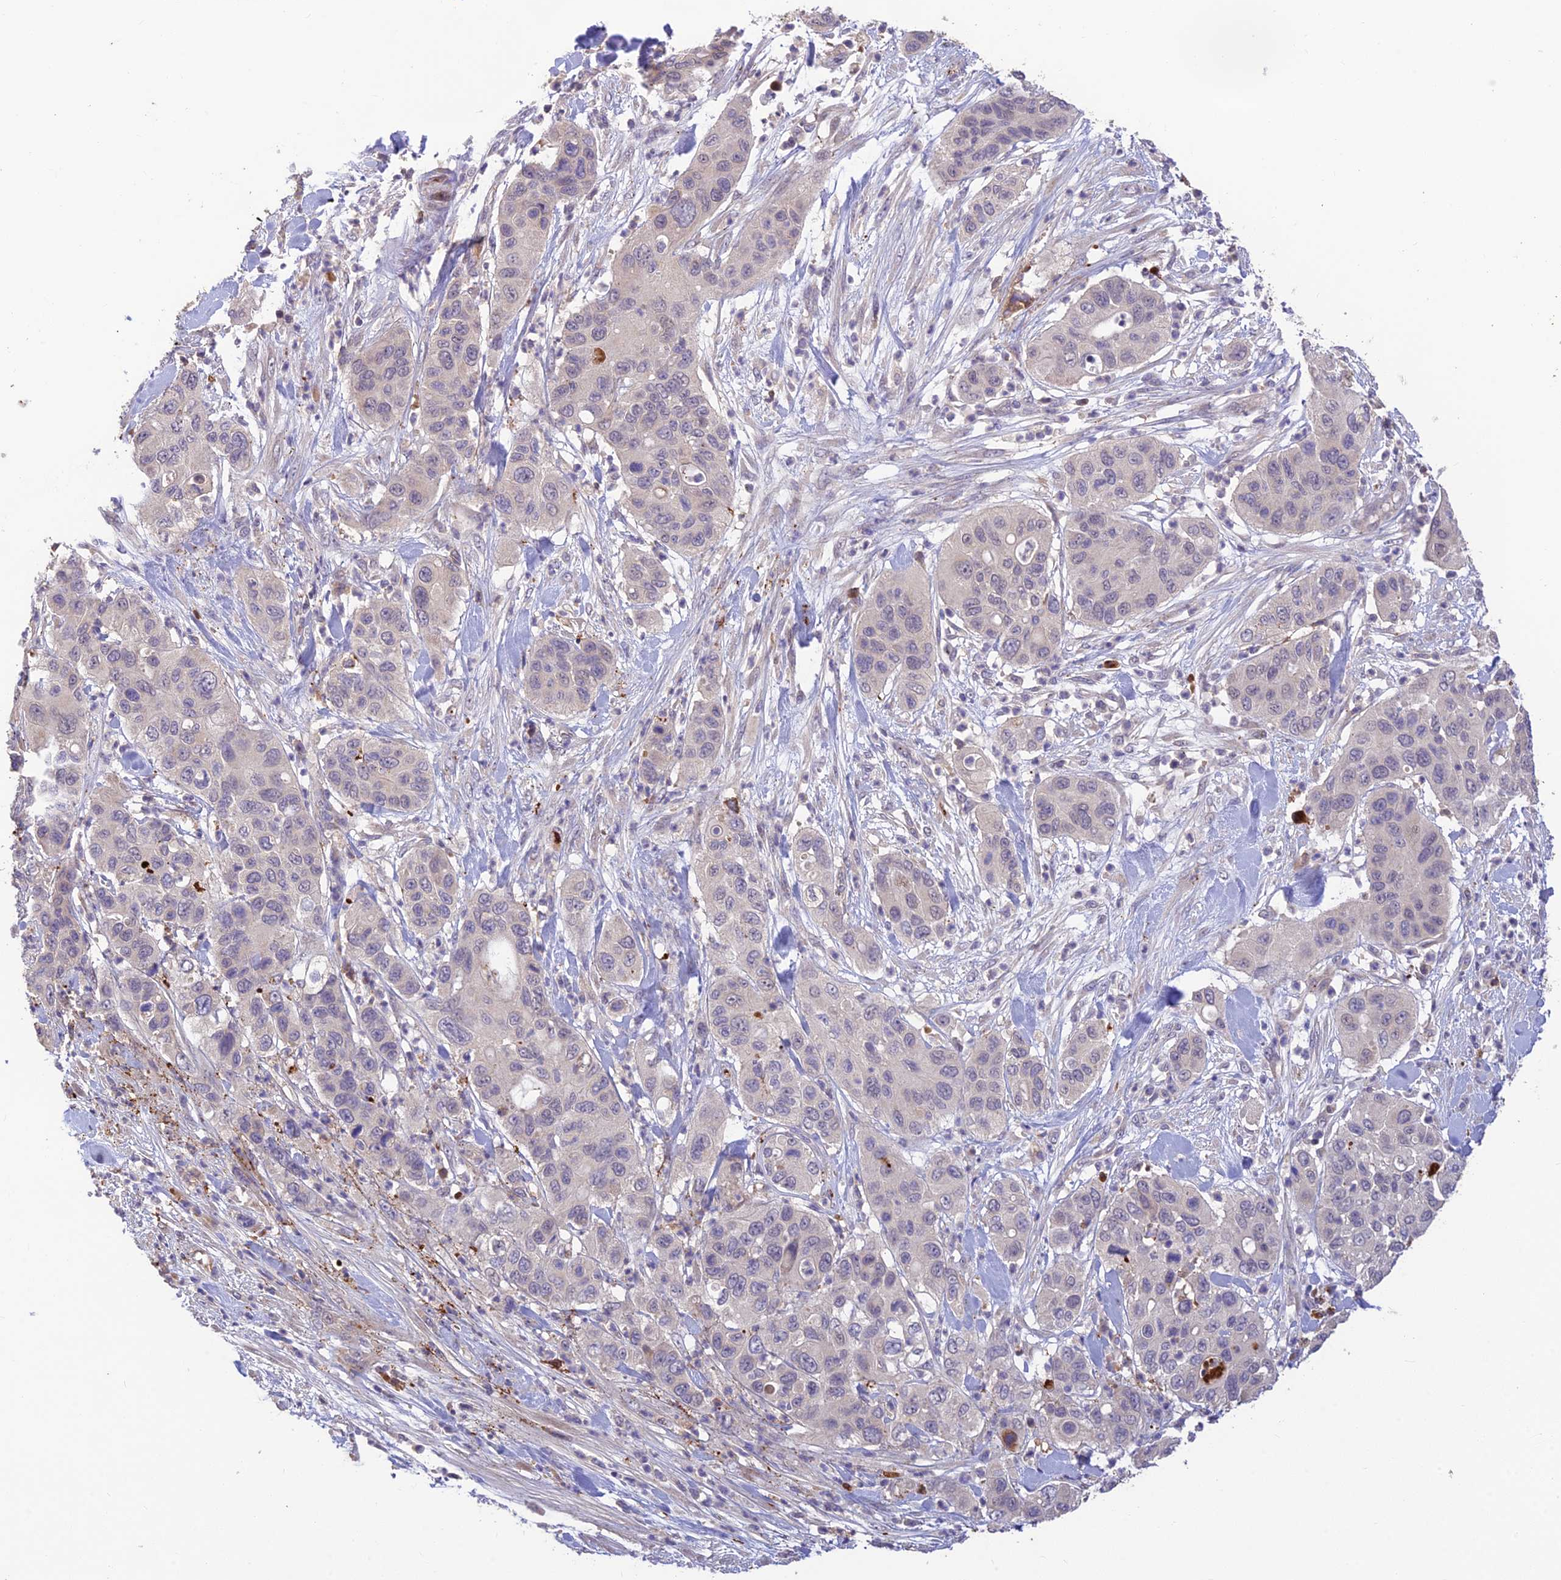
{"staining": {"intensity": "negative", "quantity": "none", "location": "none"}, "tissue": "pancreatic cancer", "cell_type": "Tumor cells", "image_type": "cancer", "snomed": [{"axis": "morphology", "description": "Adenocarcinoma, NOS"}, {"axis": "topography", "description": "Pancreas"}], "caption": "Immunohistochemical staining of human pancreatic cancer demonstrates no significant staining in tumor cells.", "gene": "ASPDH", "patient": {"sex": "female", "age": 71}}